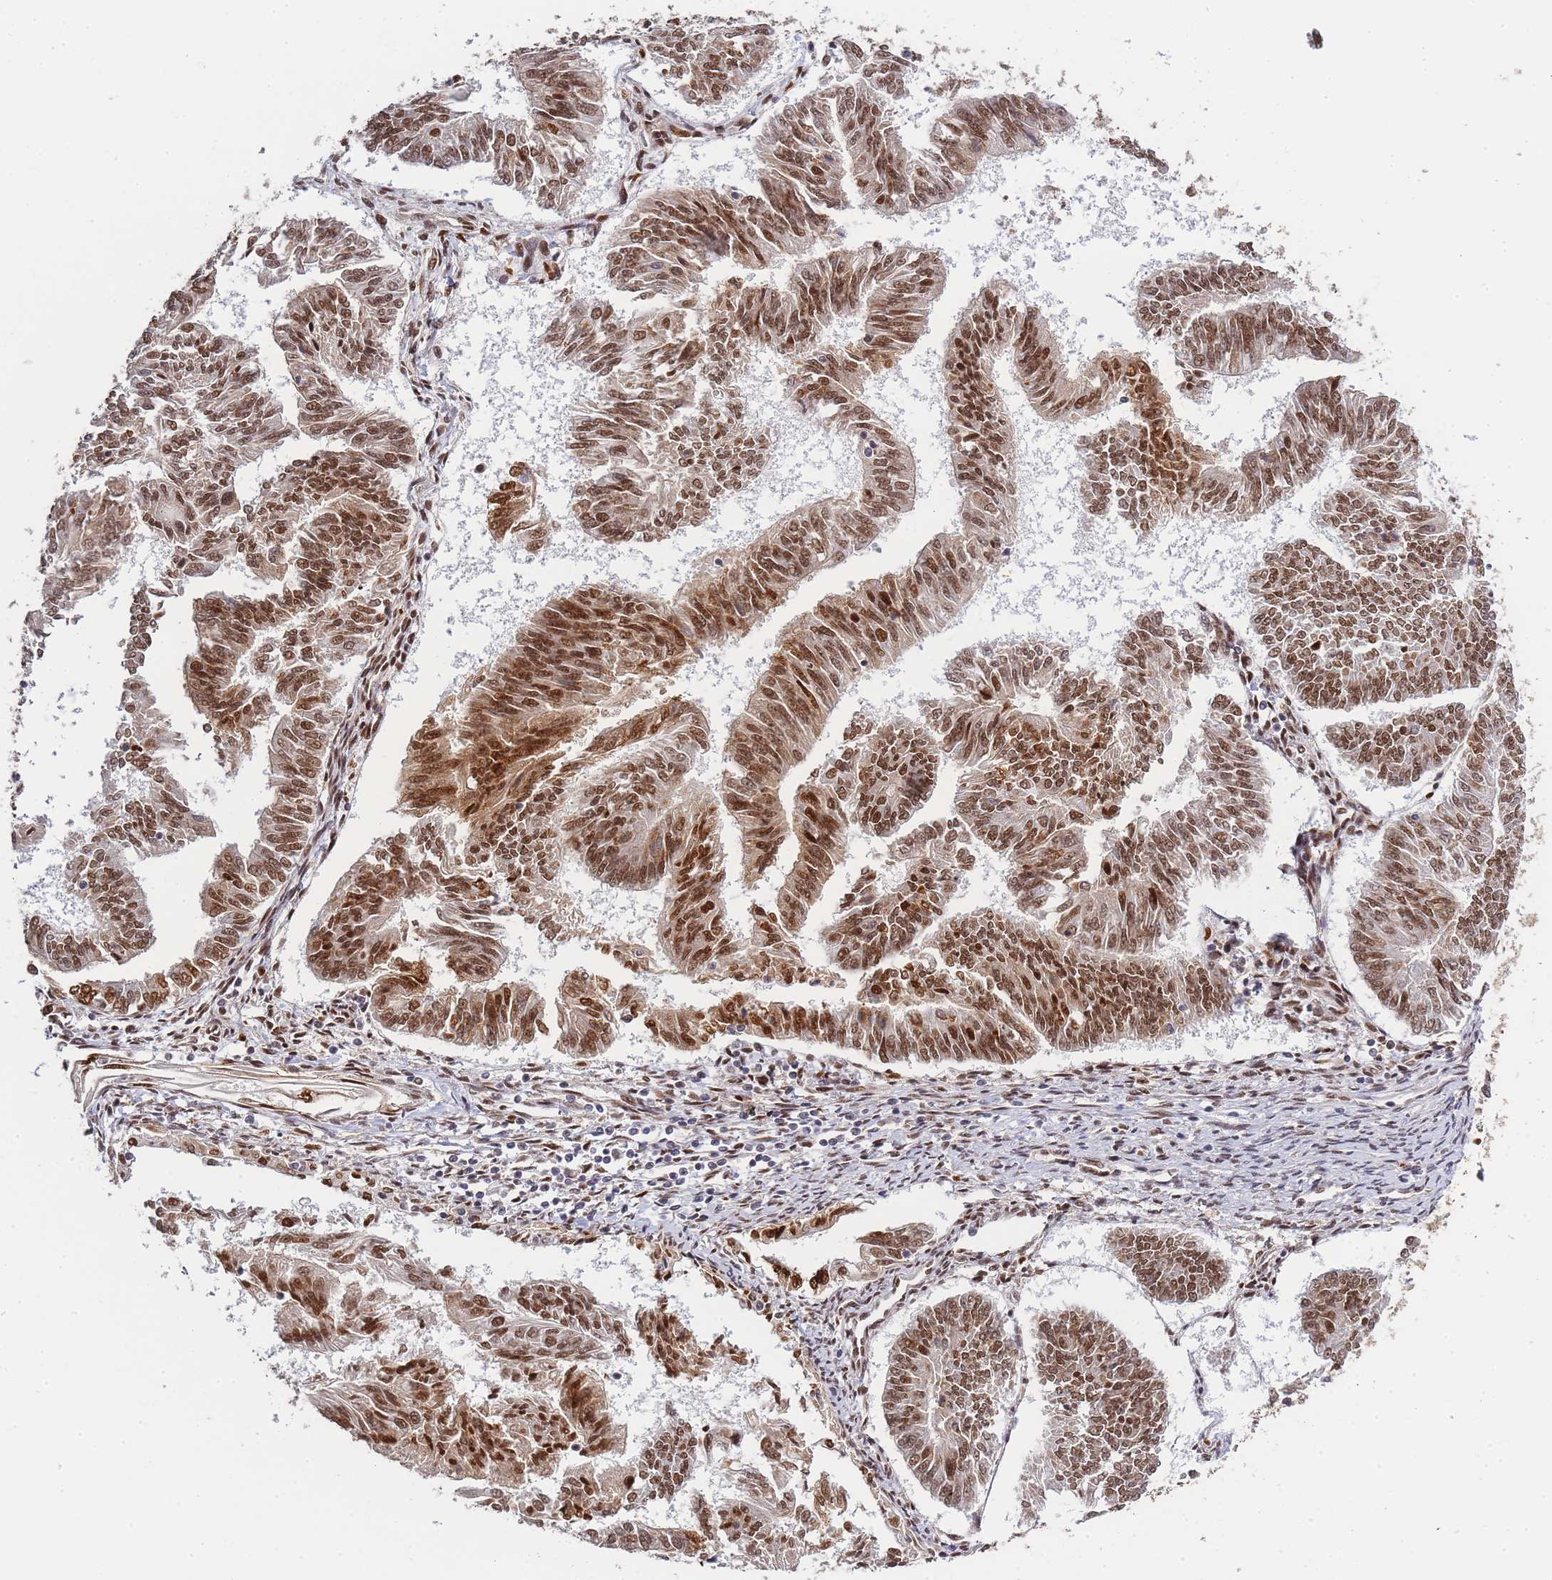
{"staining": {"intensity": "moderate", "quantity": ">75%", "location": "nuclear"}, "tissue": "endometrial cancer", "cell_type": "Tumor cells", "image_type": "cancer", "snomed": [{"axis": "morphology", "description": "Adenocarcinoma, NOS"}, {"axis": "topography", "description": "Endometrium"}], "caption": "Protein staining of endometrial cancer tissue exhibits moderate nuclear staining in approximately >75% of tumor cells. (Stains: DAB in brown, nuclei in blue, Microscopy: brightfield microscopy at high magnification).", "gene": "PRKDC", "patient": {"sex": "female", "age": 58}}